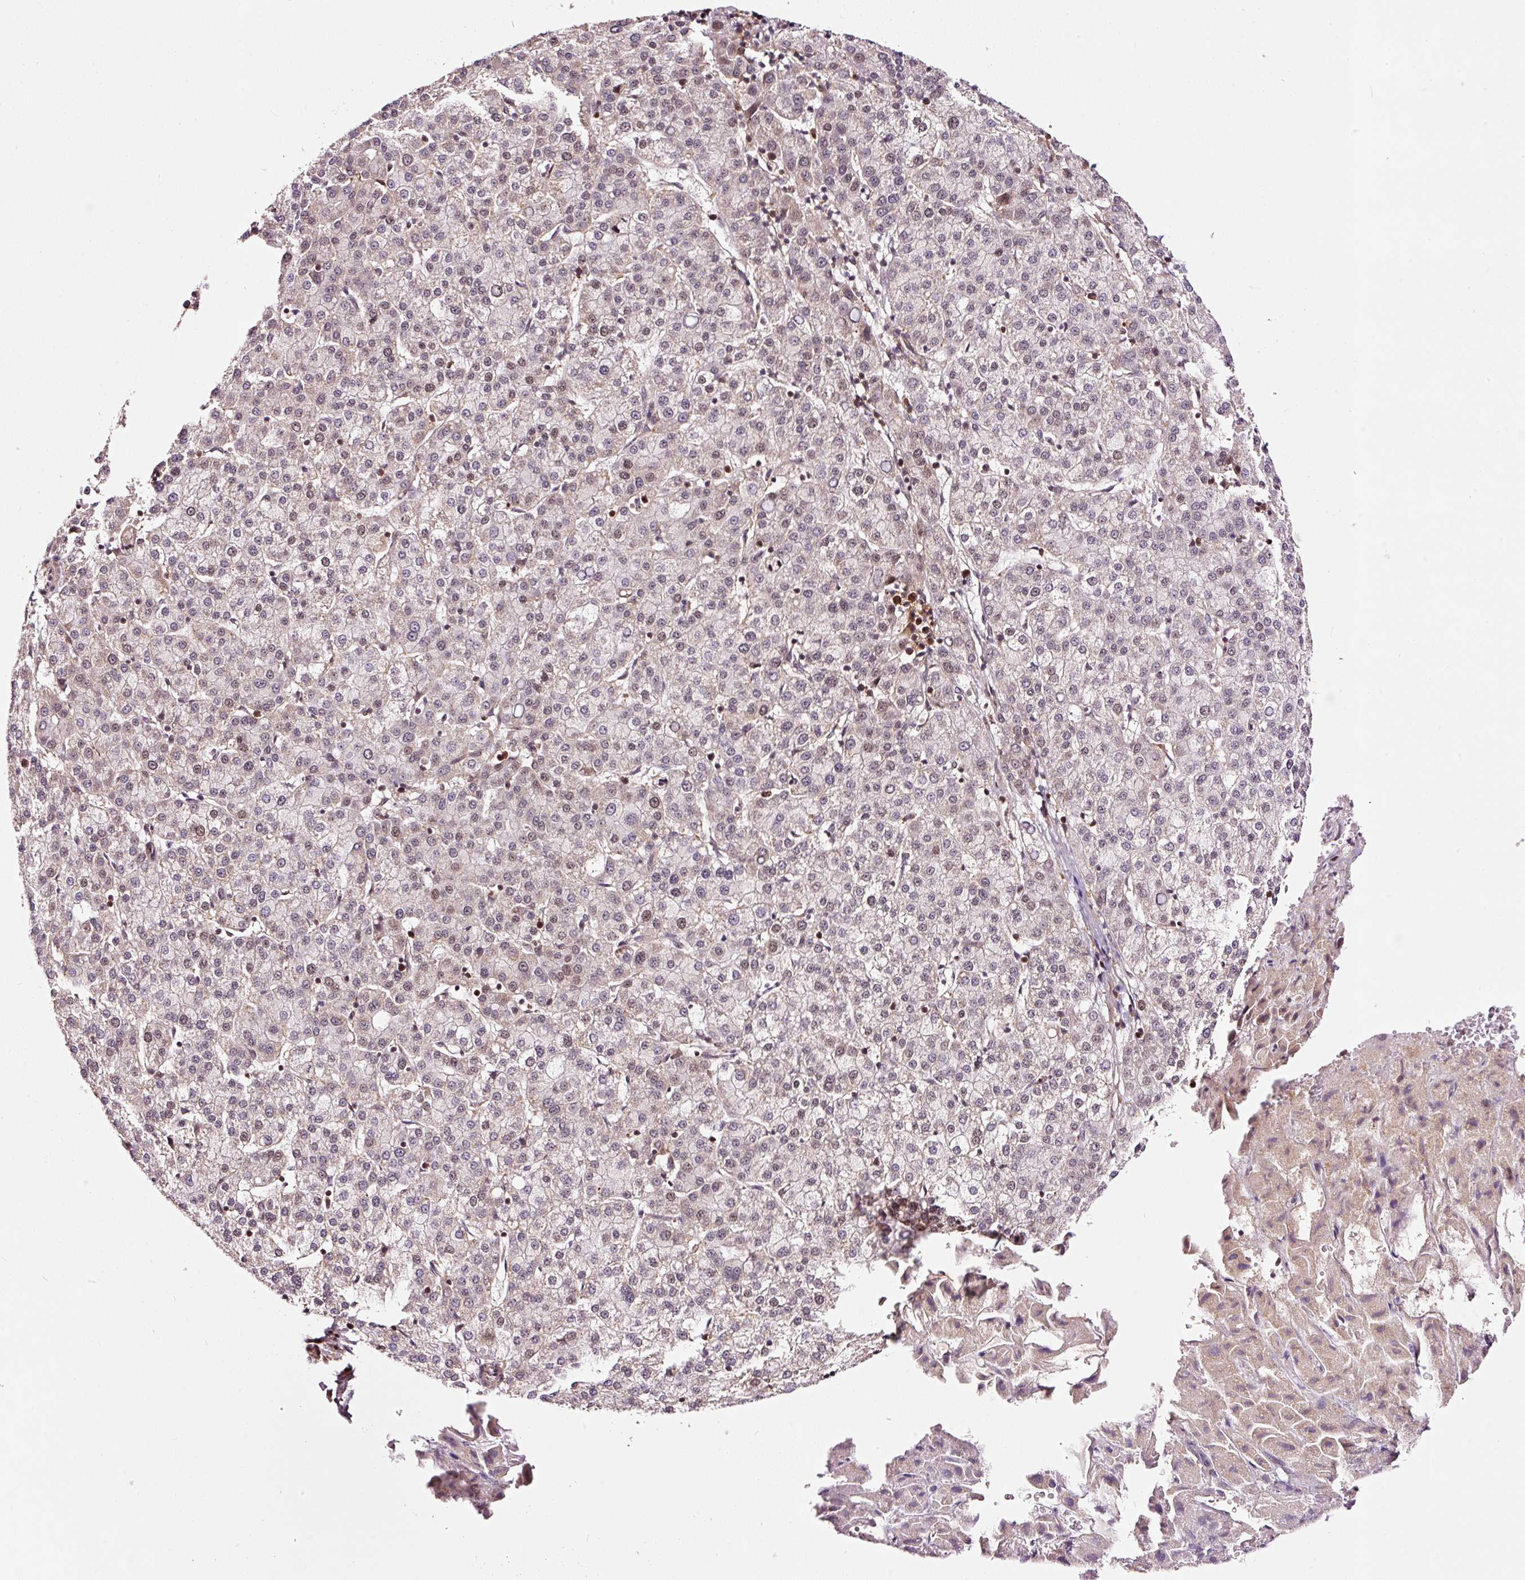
{"staining": {"intensity": "weak", "quantity": "<25%", "location": "cytoplasmic/membranous,nuclear"}, "tissue": "liver cancer", "cell_type": "Tumor cells", "image_type": "cancer", "snomed": [{"axis": "morphology", "description": "Carcinoma, Hepatocellular, NOS"}, {"axis": "topography", "description": "Liver"}], "caption": "Tumor cells are negative for brown protein staining in liver cancer (hepatocellular carcinoma).", "gene": "RFC4", "patient": {"sex": "female", "age": 58}}